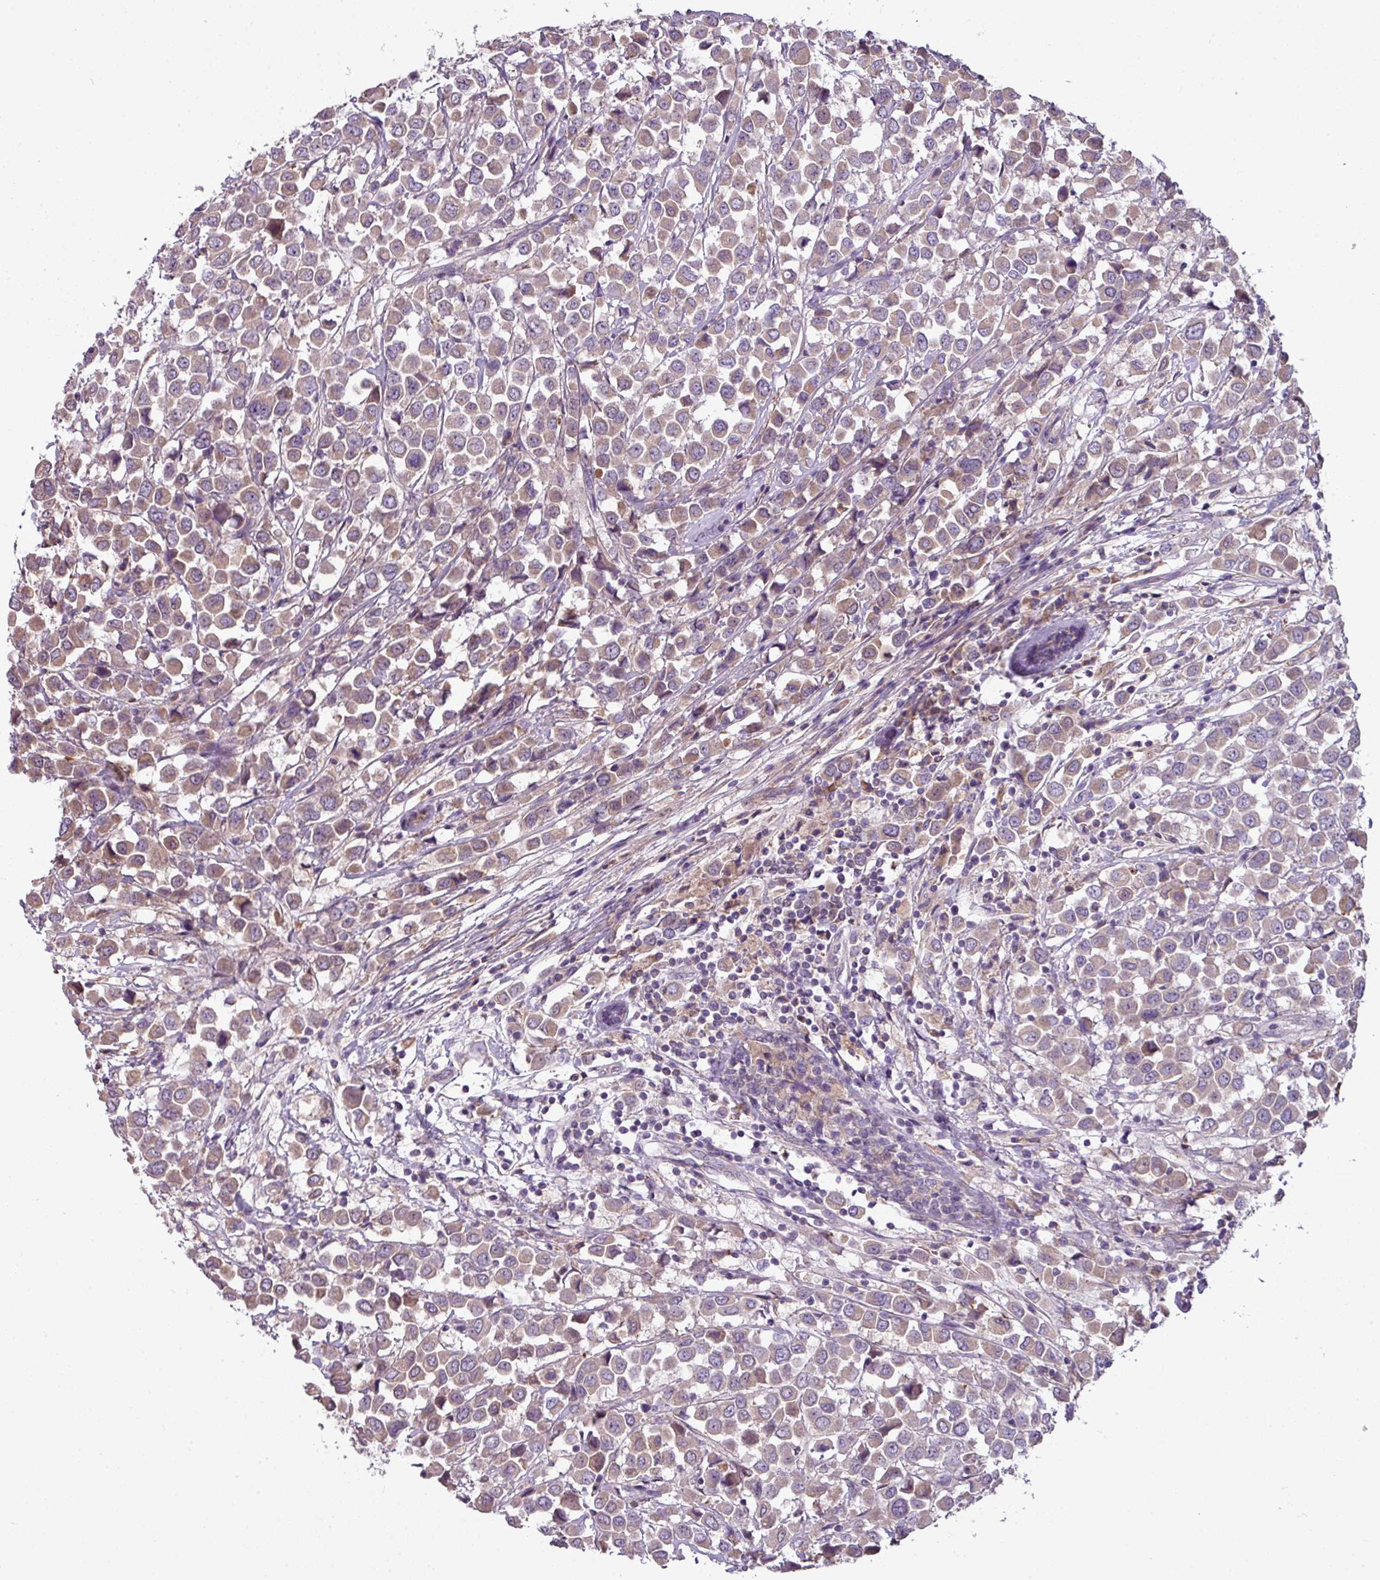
{"staining": {"intensity": "weak", "quantity": "25%-75%", "location": "cytoplasmic/membranous"}, "tissue": "breast cancer", "cell_type": "Tumor cells", "image_type": "cancer", "snomed": [{"axis": "morphology", "description": "Duct carcinoma"}, {"axis": "topography", "description": "Breast"}], "caption": "IHC staining of breast intraductal carcinoma, which demonstrates low levels of weak cytoplasmic/membranous staining in about 25%-75% of tumor cells indicating weak cytoplasmic/membranous protein expression. The staining was performed using DAB (3,3'-diaminobenzidine) (brown) for protein detection and nuclei were counterstained in hematoxylin (blue).", "gene": "LRRC9", "patient": {"sex": "female", "age": 61}}